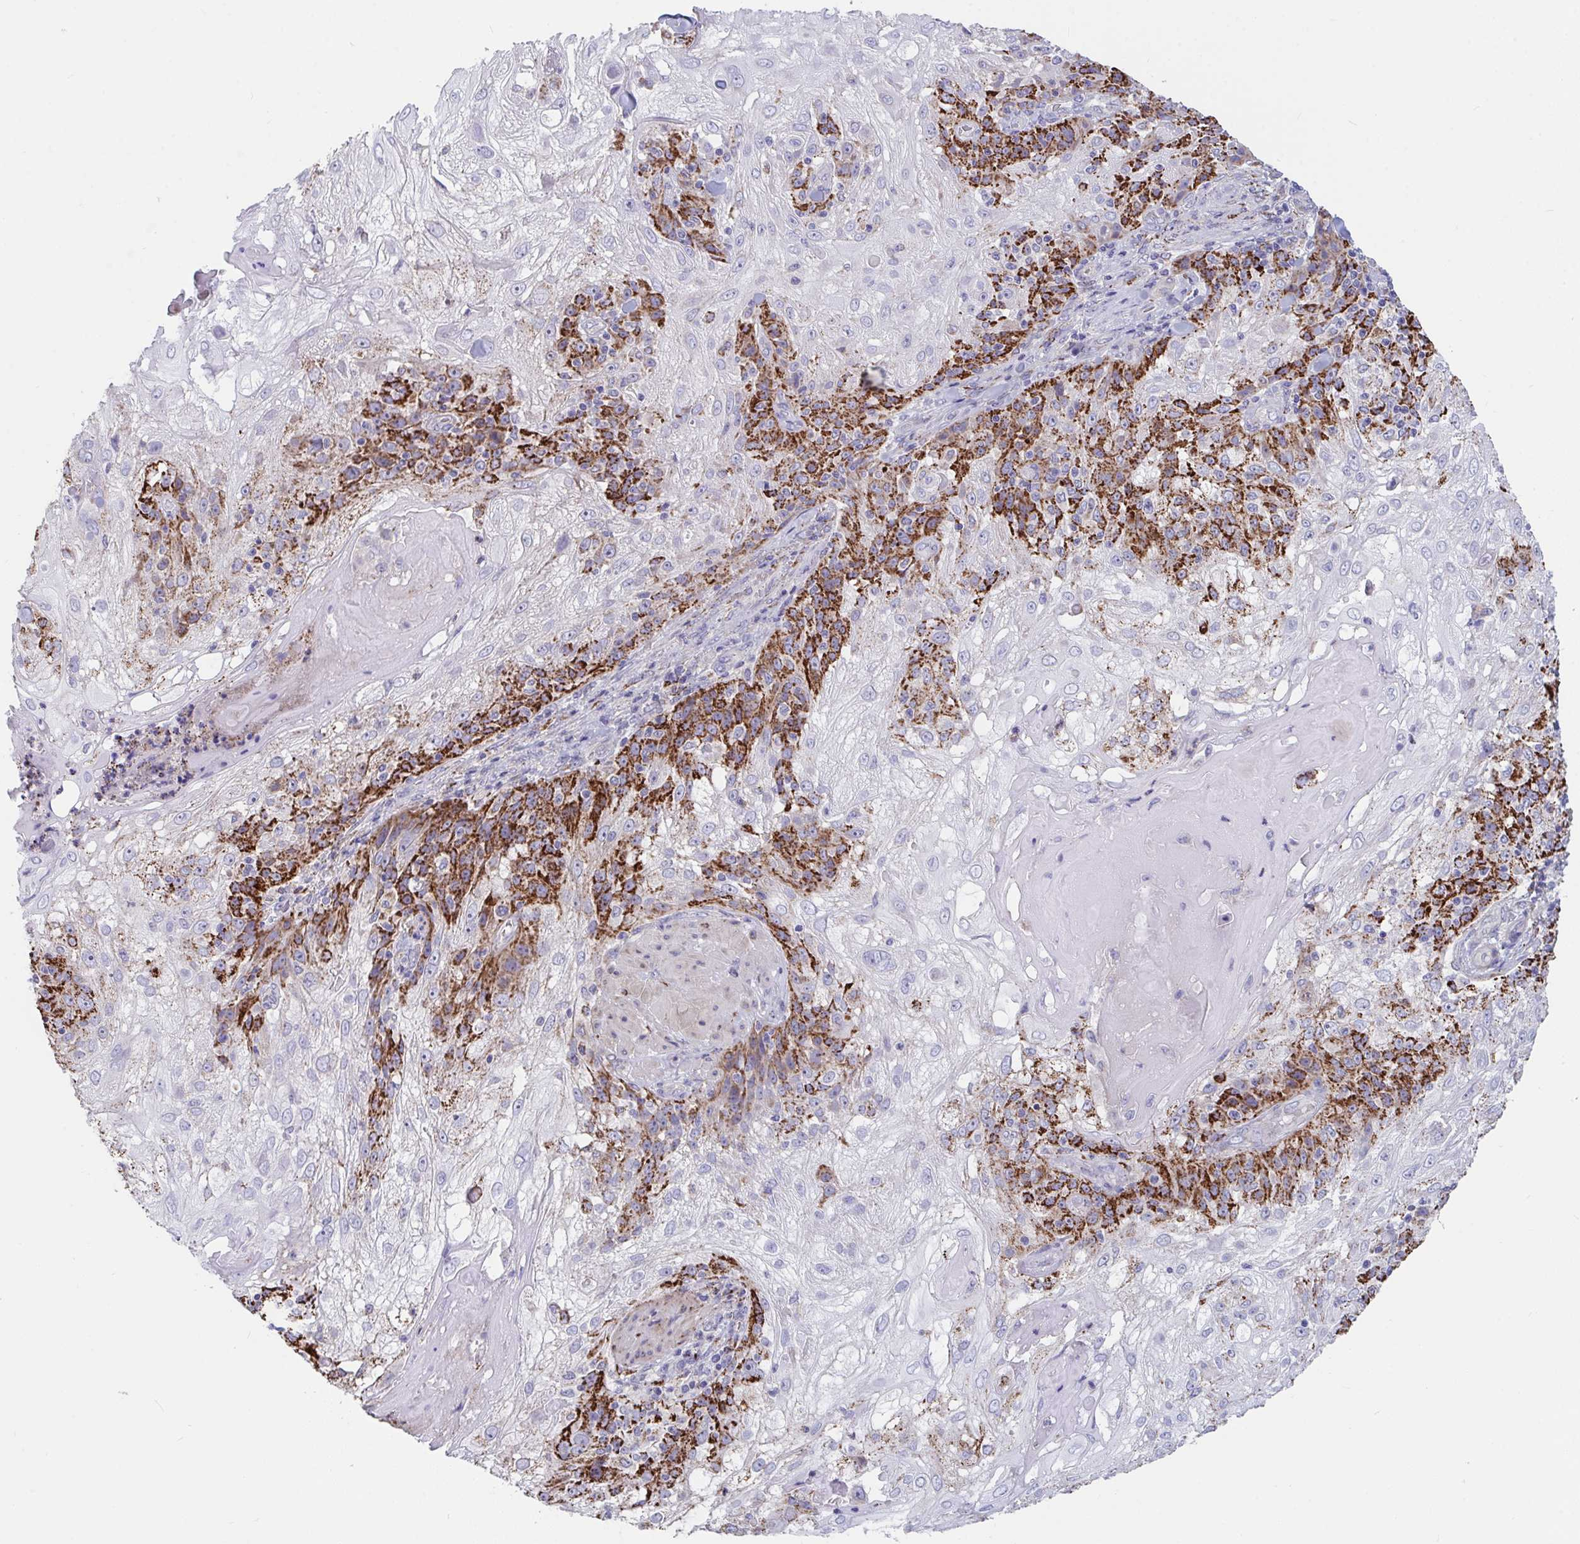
{"staining": {"intensity": "strong", "quantity": "25%-75%", "location": "cytoplasmic/membranous"}, "tissue": "skin cancer", "cell_type": "Tumor cells", "image_type": "cancer", "snomed": [{"axis": "morphology", "description": "Normal tissue, NOS"}, {"axis": "morphology", "description": "Squamous cell carcinoma, NOS"}, {"axis": "topography", "description": "Skin"}], "caption": "Skin cancer was stained to show a protein in brown. There is high levels of strong cytoplasmic/membranous staining in about 25%-75% of tumor cells. Immunohistochemistry stains the protein of interest in brown and the nuclei are stained blue.", "gene": "FAM156B", "patient": {"sex": "female", "age": 83}}